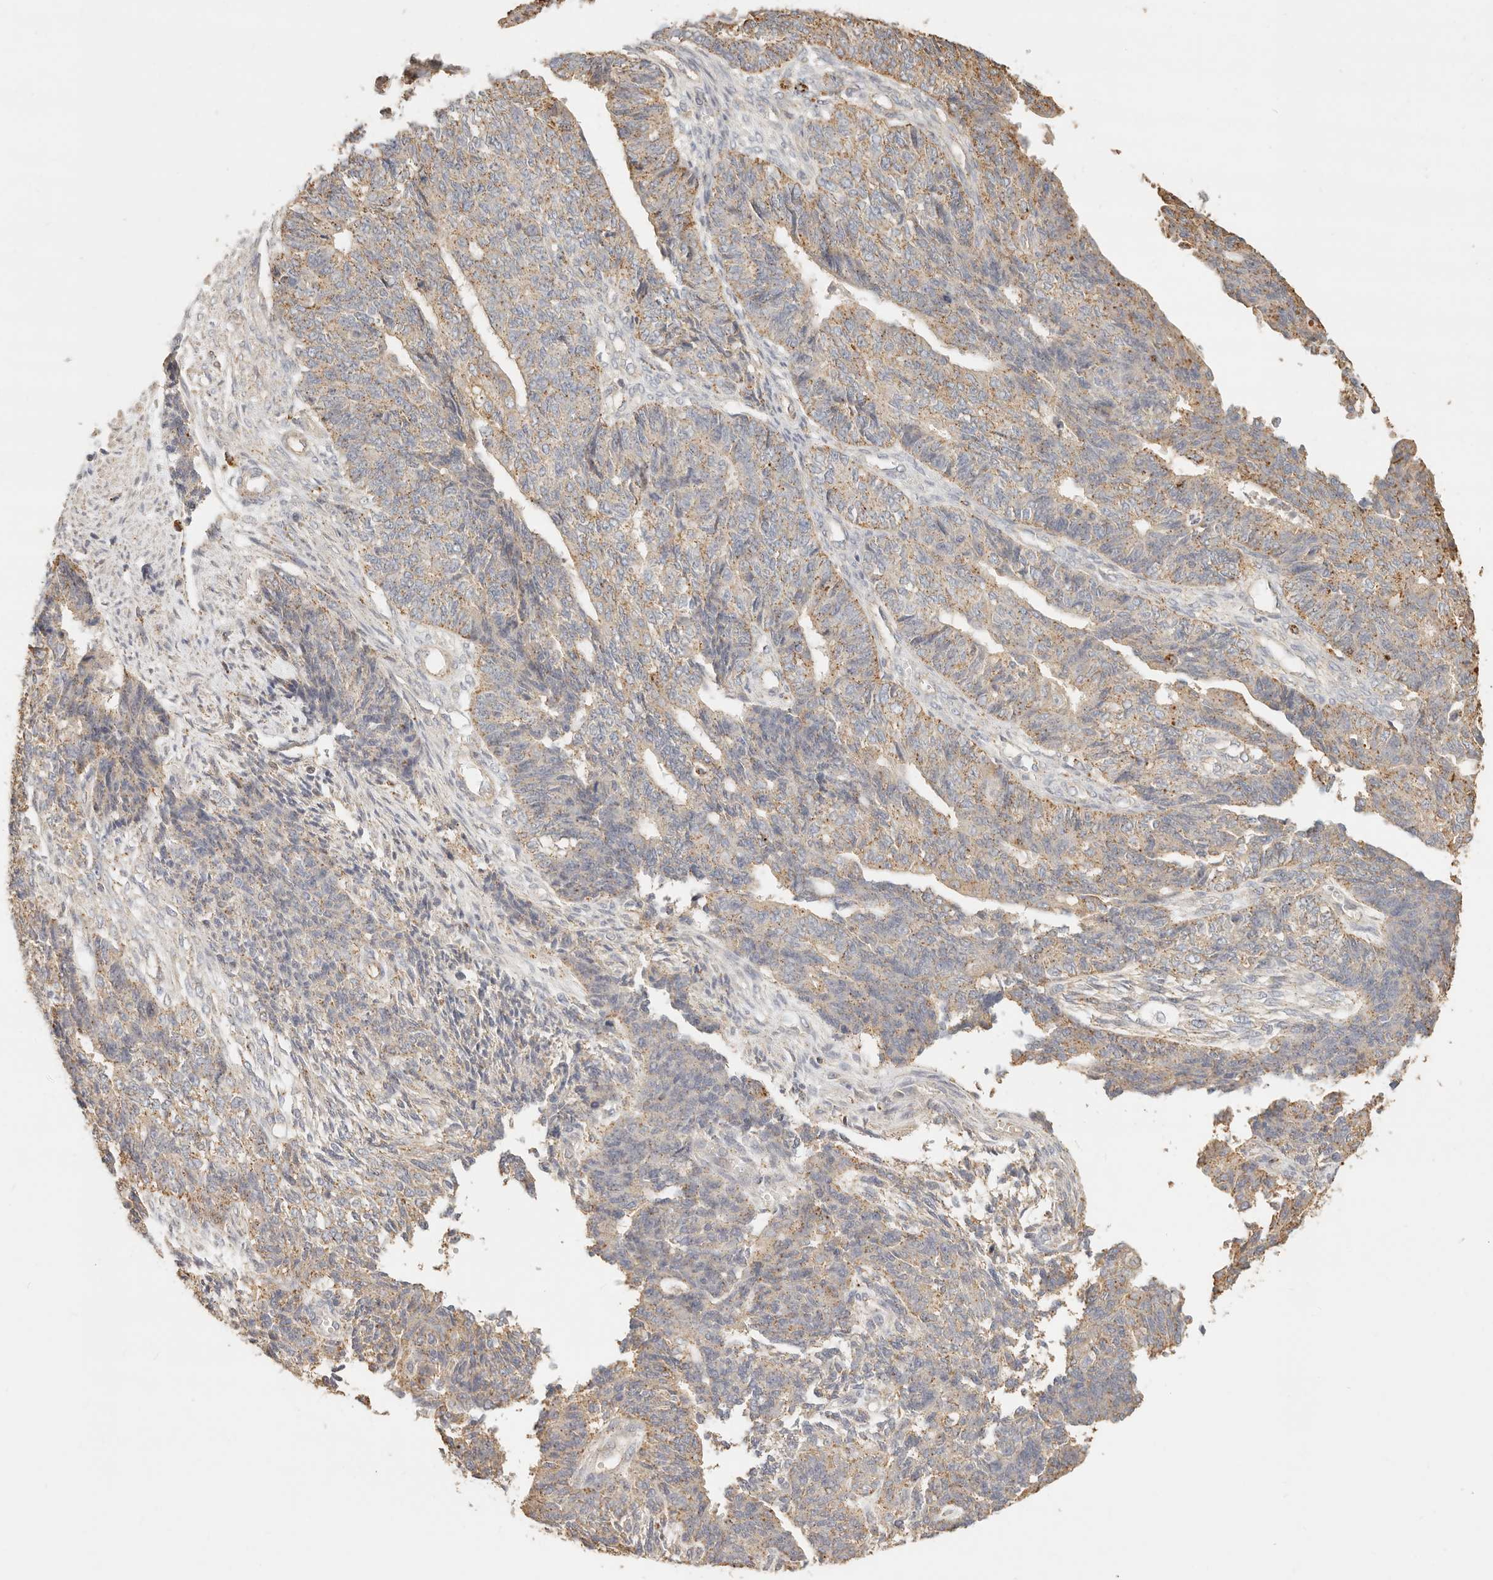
{"staining": {"intensity": "moderate", "quantity": "25%-75%", "location": "cytoplasmic/membranous"}, "tissue": "endometrial cancer", "cell_type": "Tumor cells", "image_type": "cancer", "snomed": [{"axis": "morphology", "description": "Adenocarcinoma, NOS"}, {"axis": "topography", "description": "Endometrium"}], "caption": "There is medium levels of moderate cytoplasmic/membranous staining in tumor cells of adenocarcinoma (endometrial), as demonstrated by immunohistochemical staining (brown color).", "gene": "CNMD", "patient": {"sex": "female", "age": 32}}